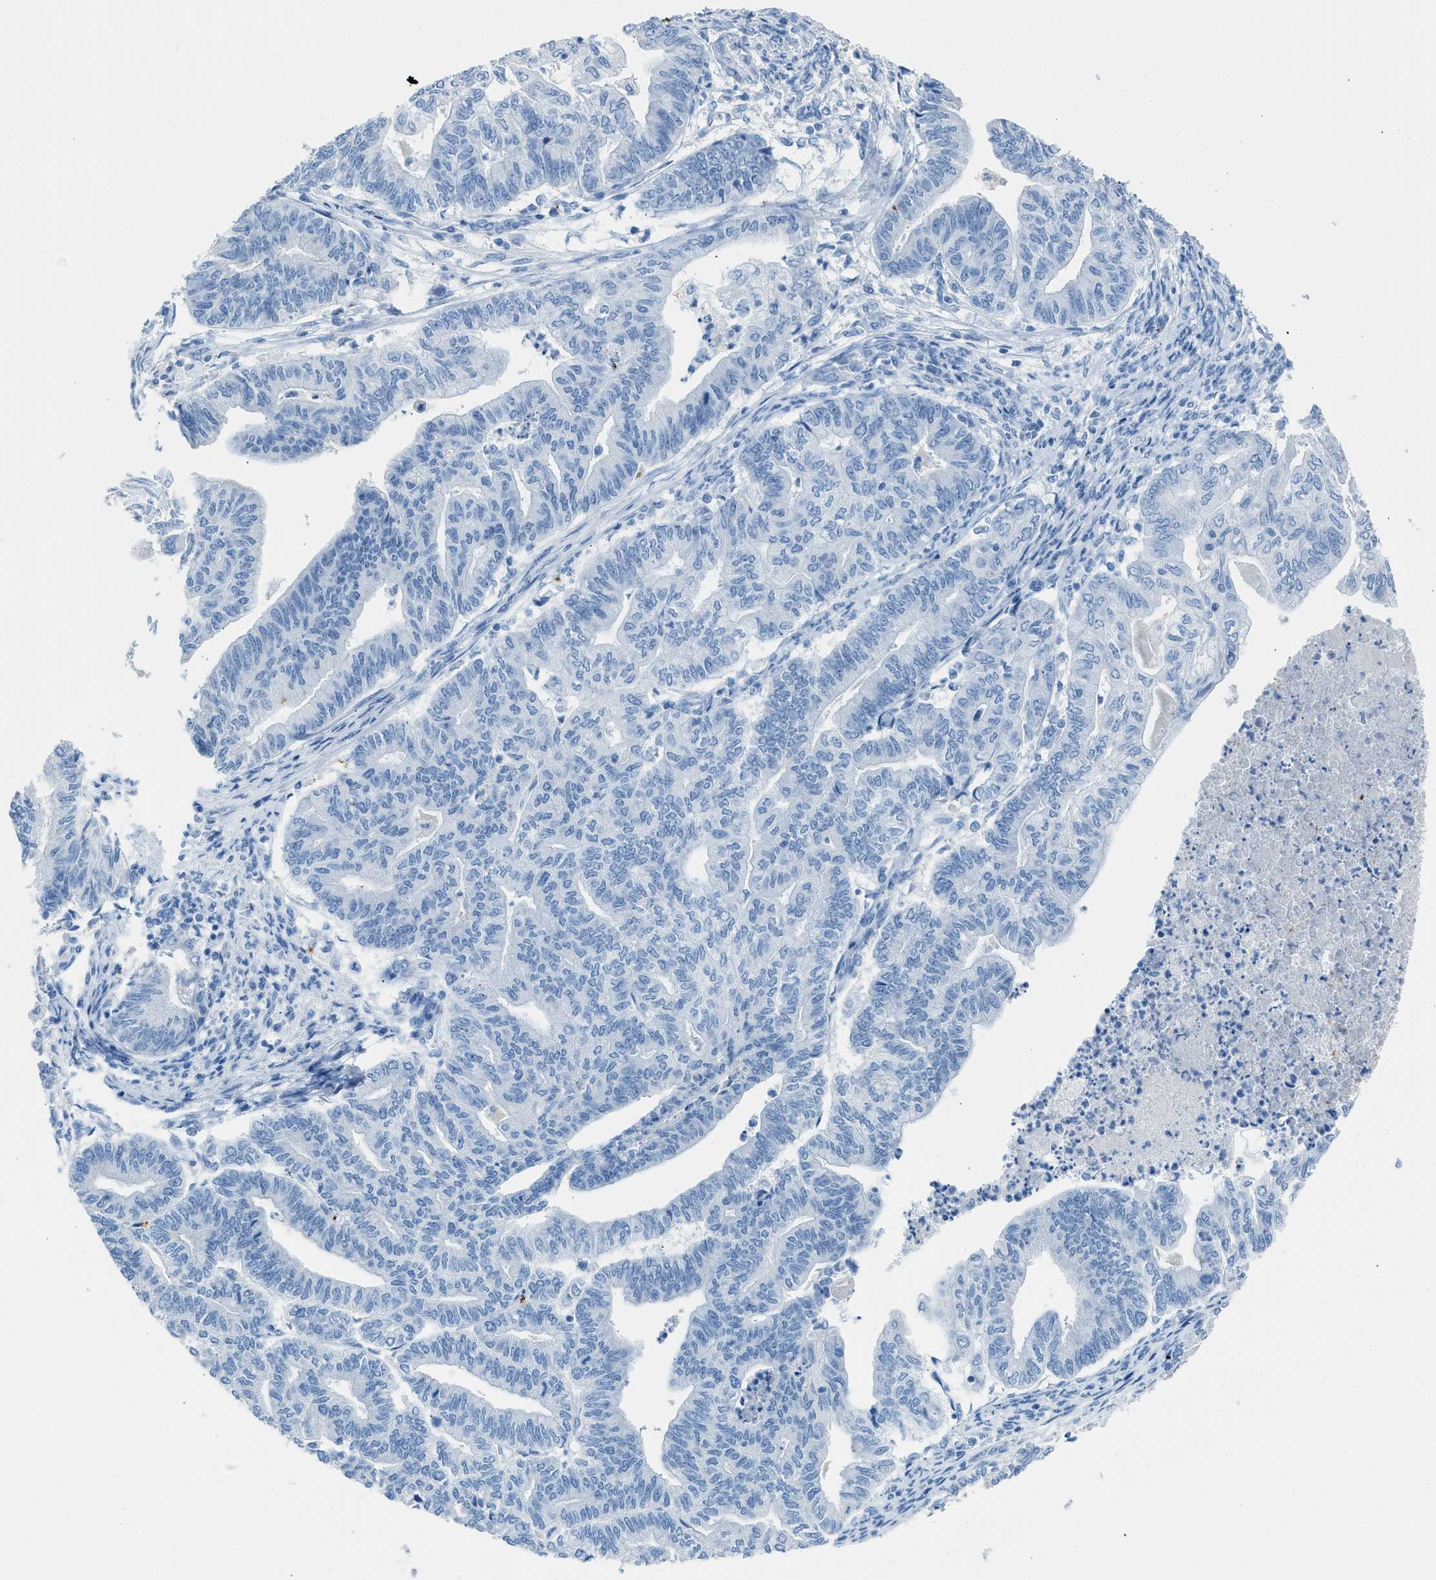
{"staining": {"intensity": "negative", "quantity": "none", "location": "none"}, "tissue": "endometrial cancer", "cell_type": "Tumor cells", "image_type": "cancer", "snomed": [{"axis": "morphology", "description": "Adenocarcinoma, NOS"}, {"axis": "topography", "description": "Endometrium"}], "caption": "Immunohistochemical staining of human endometrial adenocarcinoma reveals no significant positivity in tumor cells.", "gene": "FAIM2", "patient": {"sex": "female", "age": 79}}